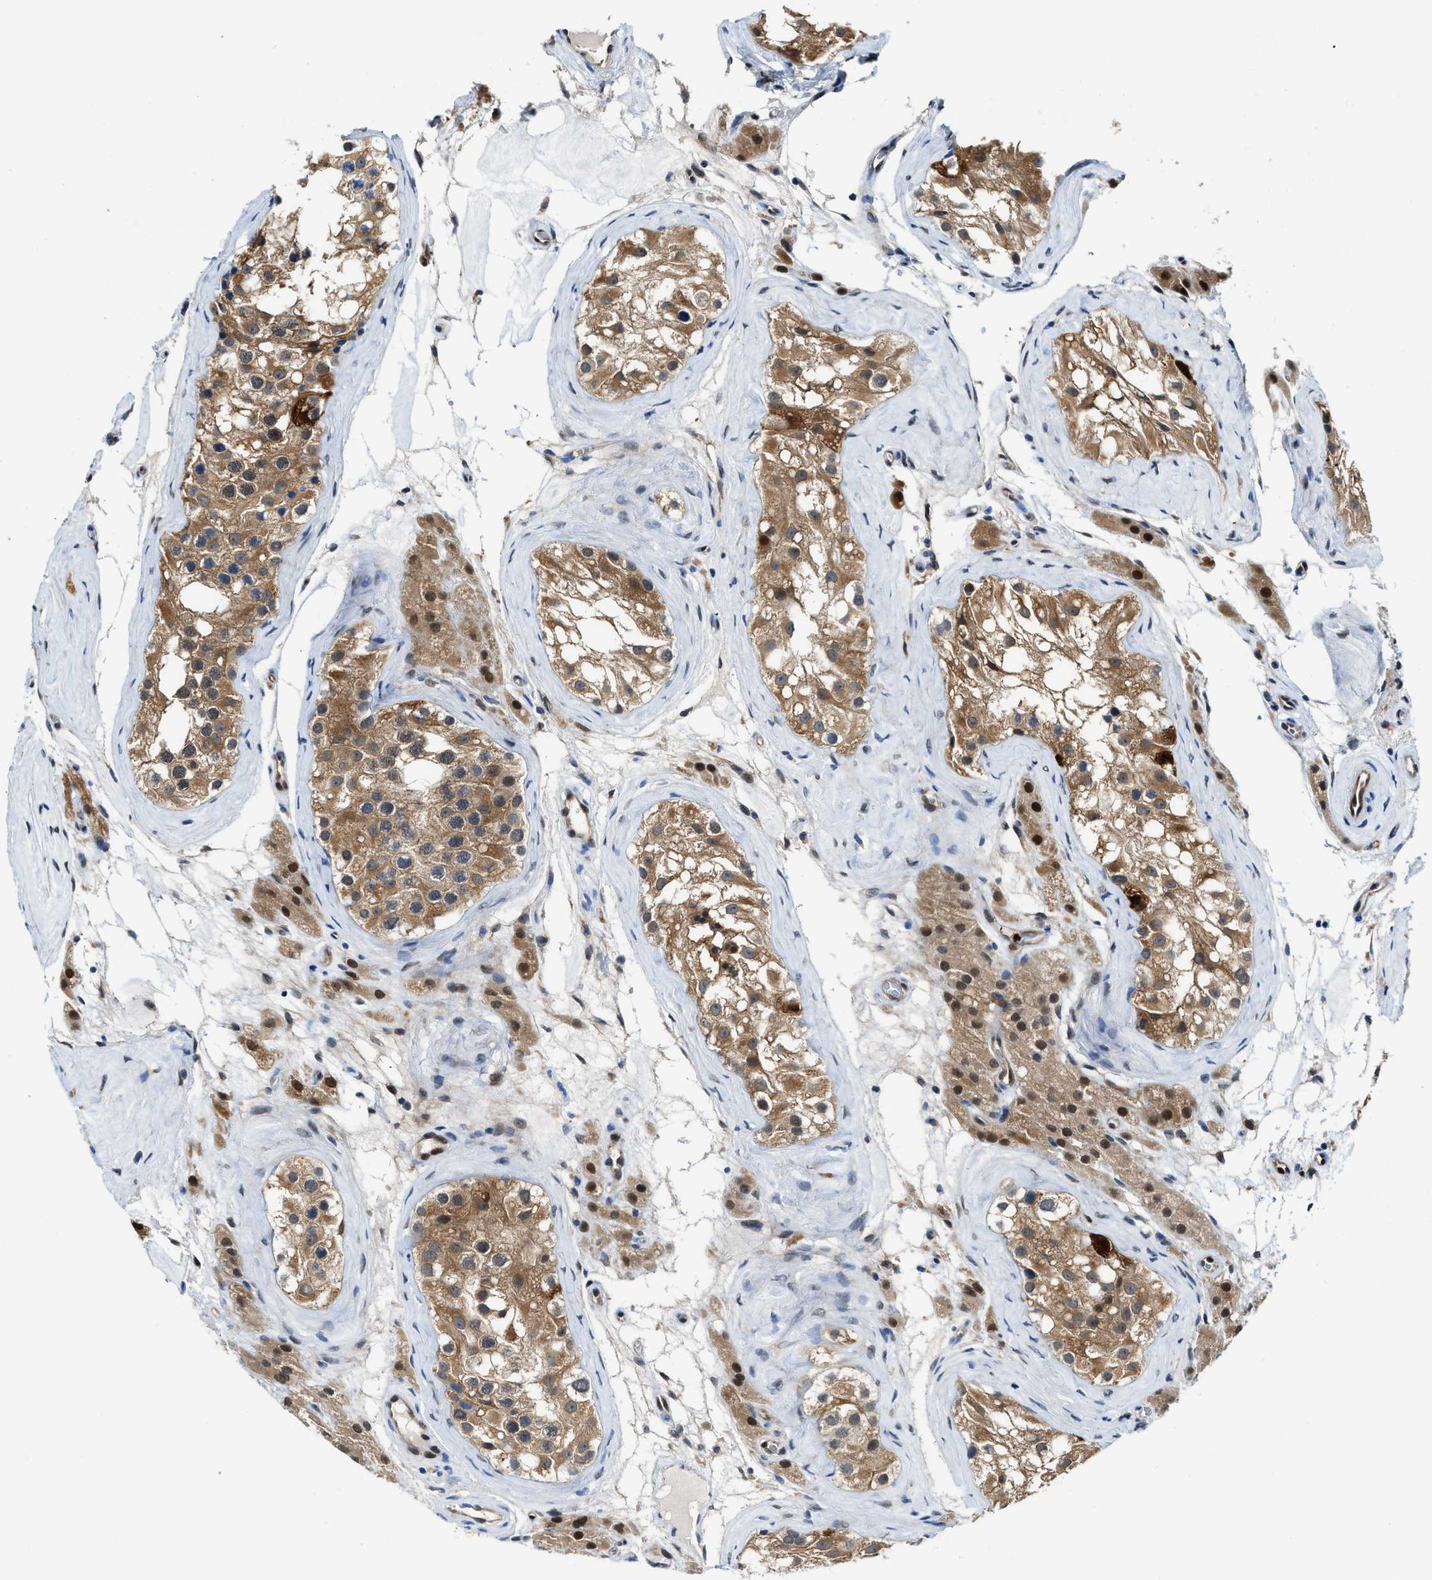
{"staining": {"intensity": "moderate", "quantity": ">75%", "location": "cytoplasmic/membranous"}, "tissue": "testis", "cell_type": "Cells in seminiferous ducts", "image_type": "normal", "snomed": [{"axis": "morphology", "description": "Normal tissue, NOS"}, {"axis": "morphology", "description": "Seminoma, NOS"}, {"axis": "topography", "description": "Testis"}], "caption": "IHC of normal human testis demonstrates medium levels of moderate cytoplasmic/membranous staining in about >75% of cells in seminiferous ducts.", "gene": "LTA4H", "patient": {"sex": "male", "age": 71}}